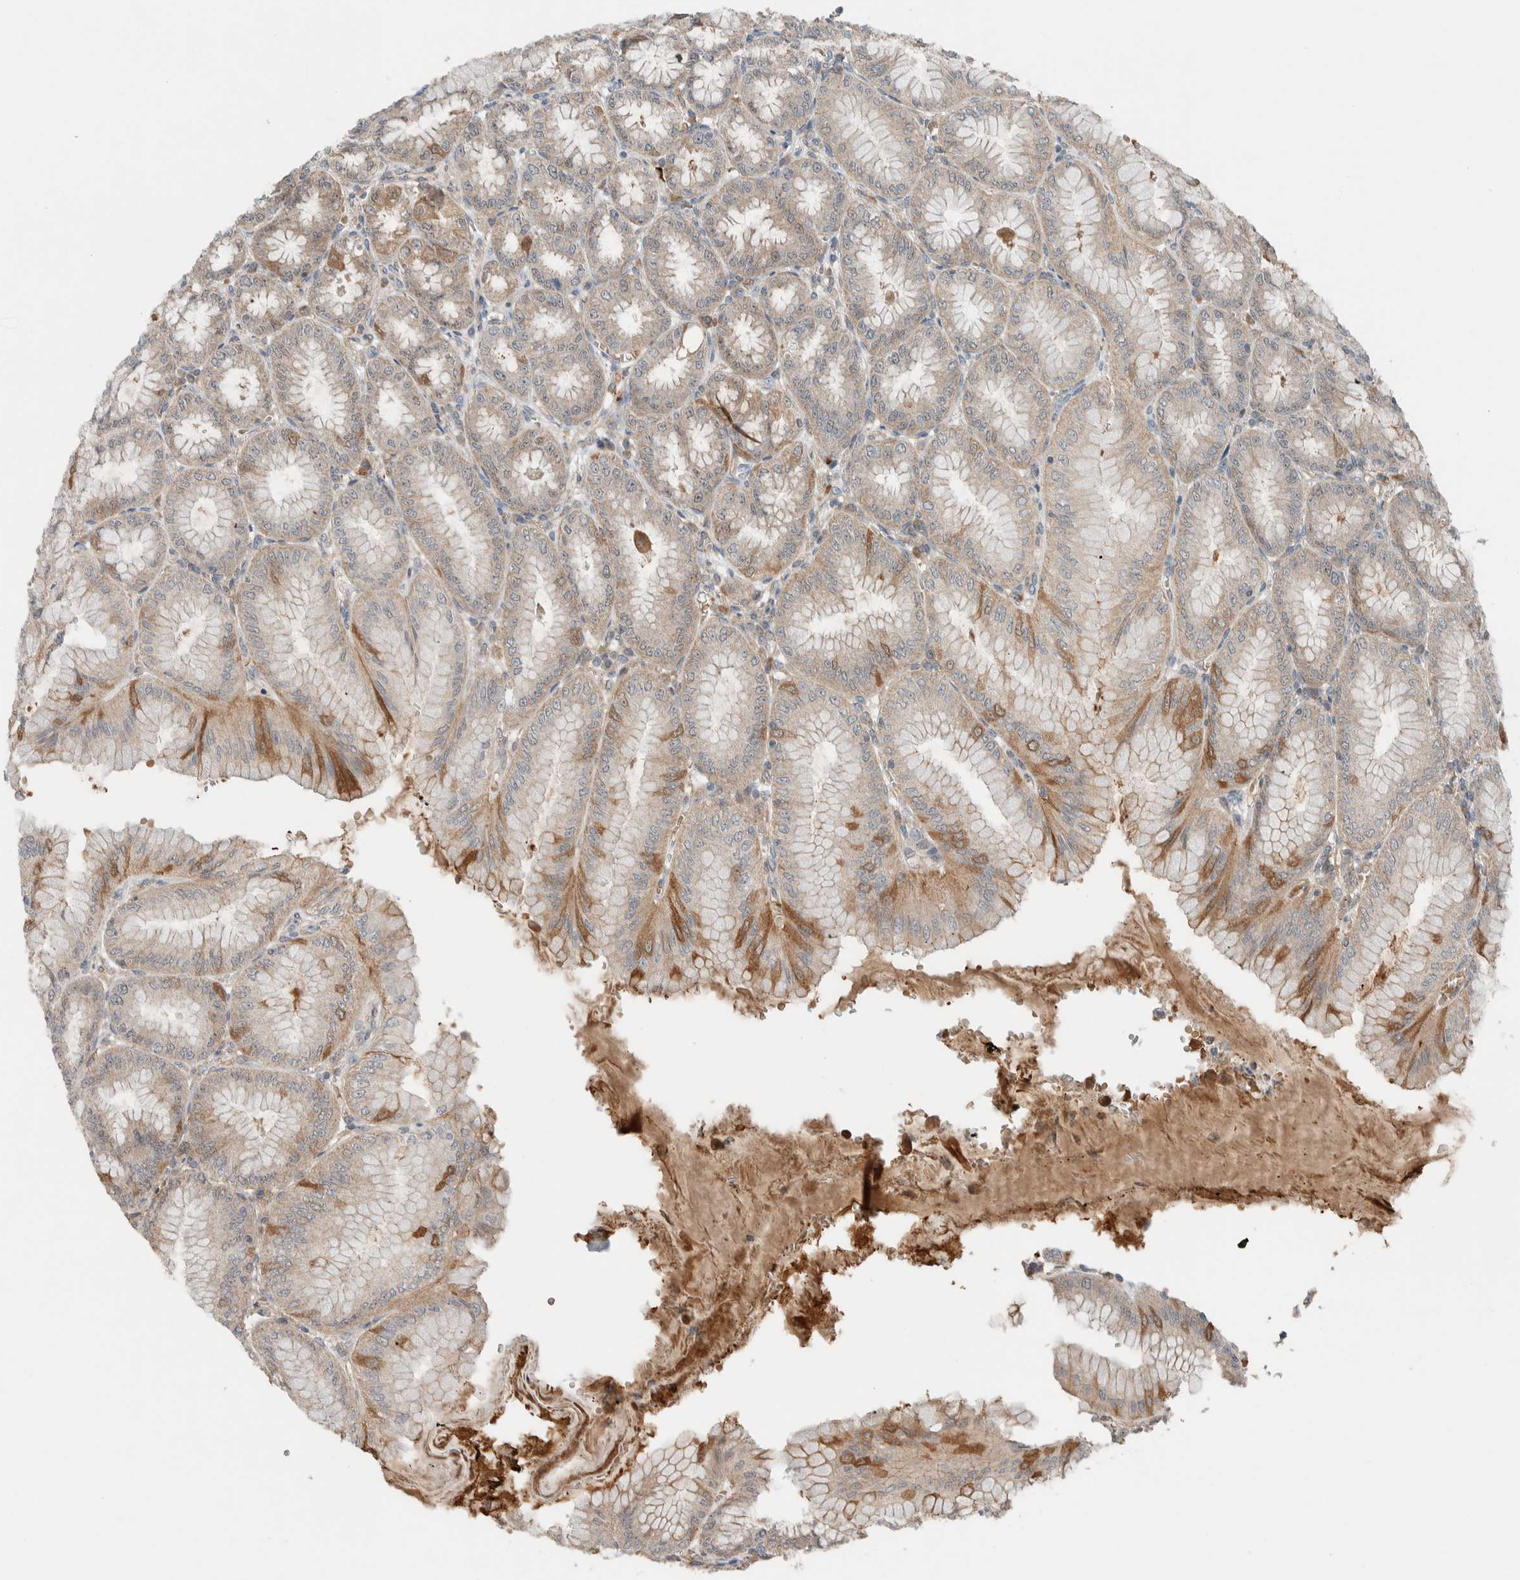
{"staining": {"intensity": "moderate", "quantity": "<25%", "location": "cytoplasmic/membranous"}, "tissue": "stomach", "cell_type": "Glandular cells", "image_type": "normal", "snomed": [{"axis": "morphology", "description": "Normal tissue, NOS"}, {"axis": "topography", "description": "Stomach, lower"}], "caption": "DAB immunohistochemical staining of normal human stomach reveals moderate cytoplasmic/membranous protein positivity in about <25% of glandular cells.", "gene": "ARMC7", "patient": {"sex": "male", "age": 71}}